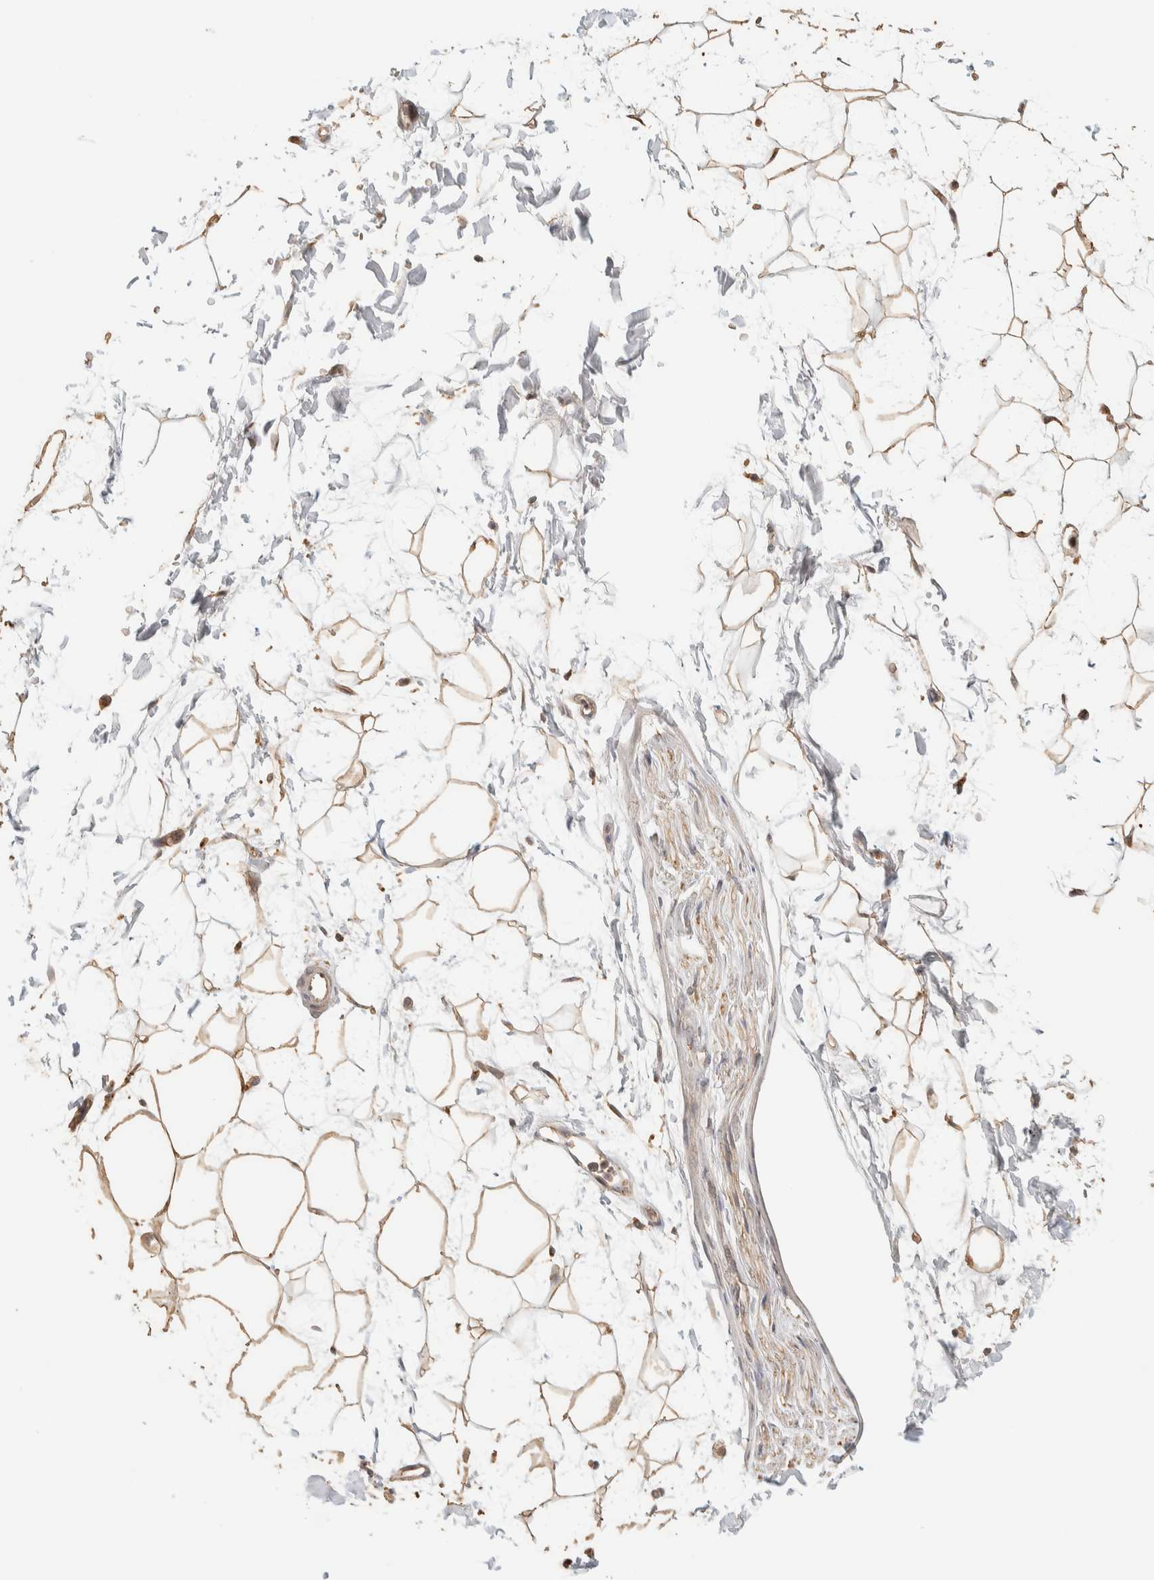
{"staining": {"intensity": "moderate", "quantity": ">75%", "location": "cytoplasmic/membranous"}, "tissue": "adipose tissue", "cell_type": "Adipocytes", "image_type": "normal", "snomed": [{"axis": "morphology", "description": "Normal tissue, NOS"}, {"axis": "topography", "description": "Soft tissue"}], "caption": "This image reveals immunohistochemistry (IHC) staining of unremarkable human adipose tissue, with medium moderate cytoplasmic/membranous positivity in about >75% of adipocytes.", "gene": "ITPA", "patient": {"sex": "male", "age": 72}}